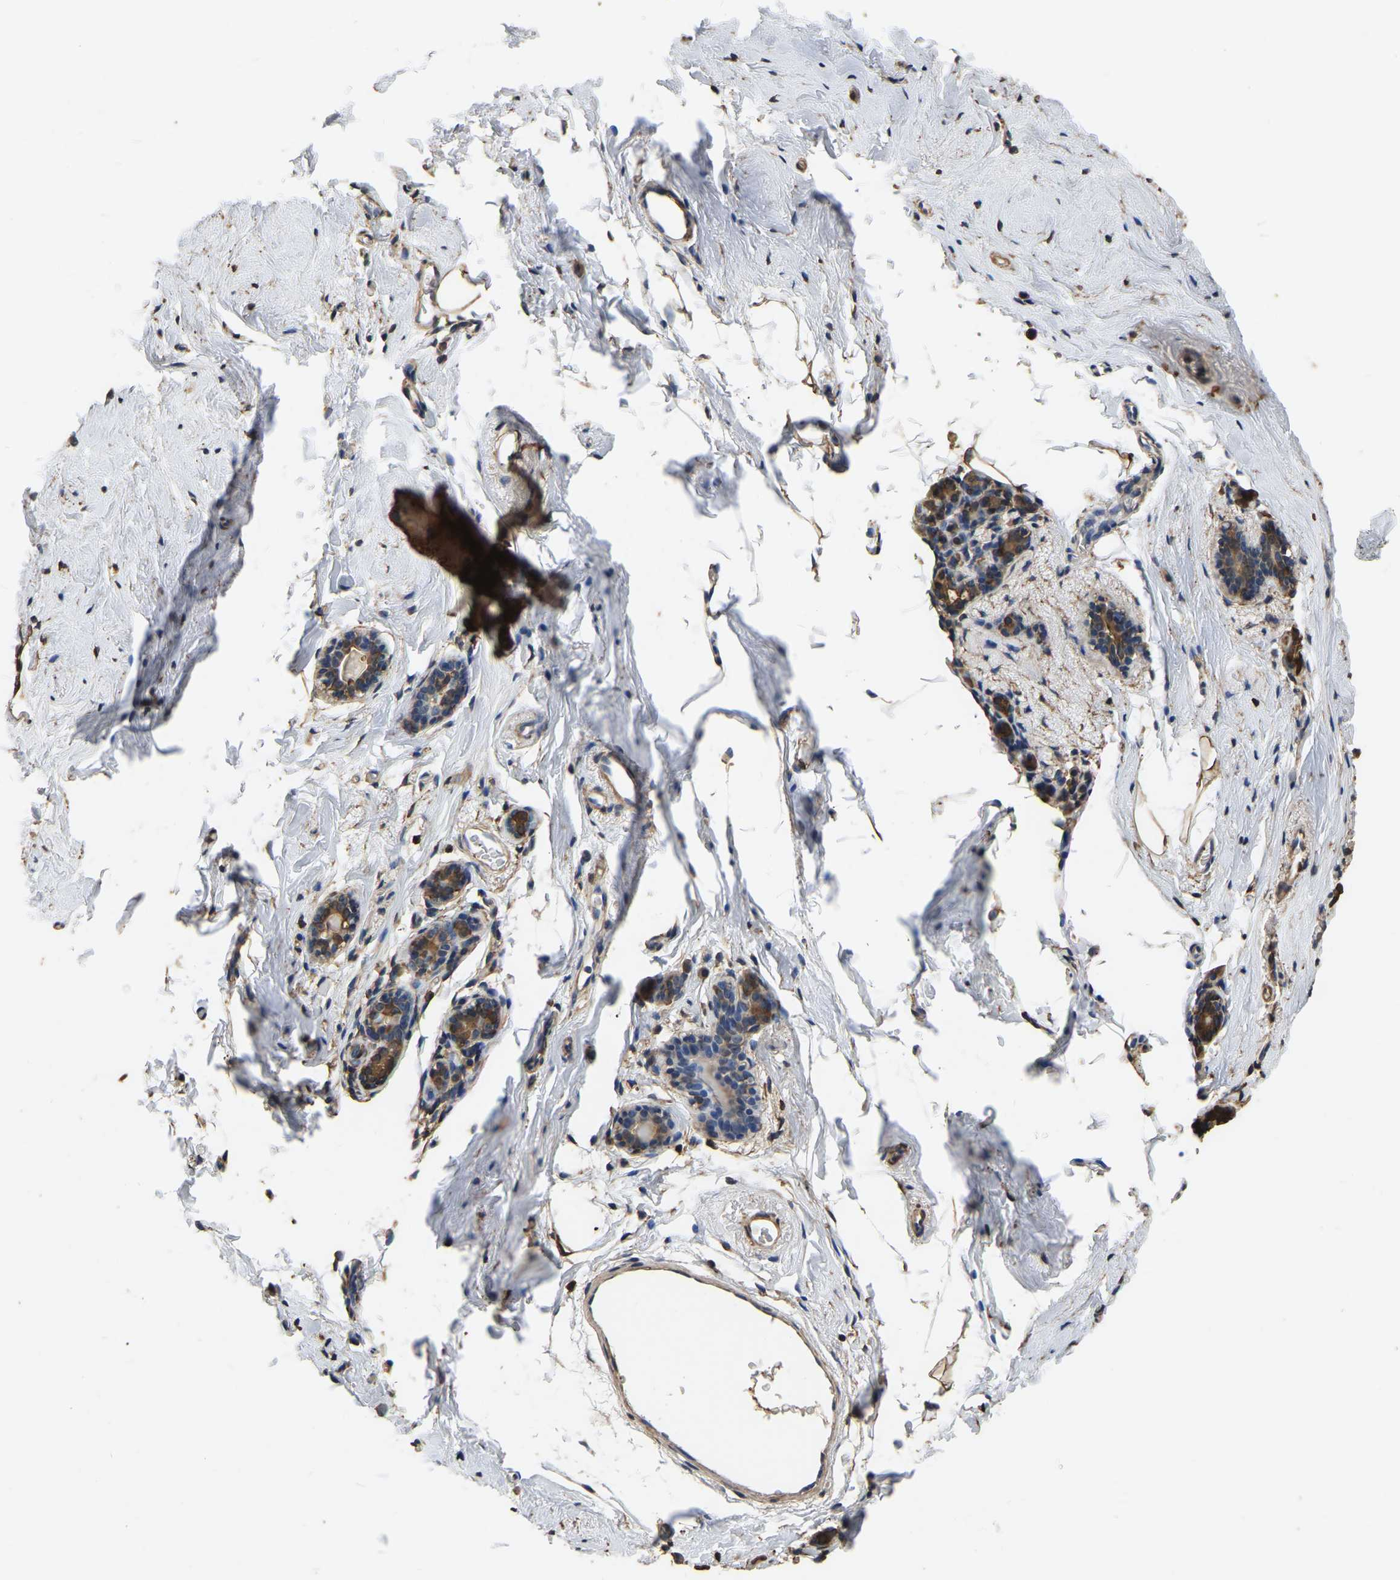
{"staining": {"intensity": "moderate", "quantity": ">75%", "location": "cytoplasmic/membranous"}, "tissue": "breast", "cell_type": "Adipocytes", "image_type": "normal", "snomed": [{"axis": "morphology", "description": "Normal tissue, NOS"}, {"axis": "topography", "description": "Breast"}], "caption": "Protein expression analysis of unremarkable breast exhibits moderate cytoplasmic/membranous expression in about >75% of adipocytes. The staining was performed using DAB (3,3'-diaminobenzidine), with brown indicating positive protein expression. Nuclei are stained blue with hematoxylin.", "gene": "LDHB", "patient": {"sex": "female", "age": 62}}